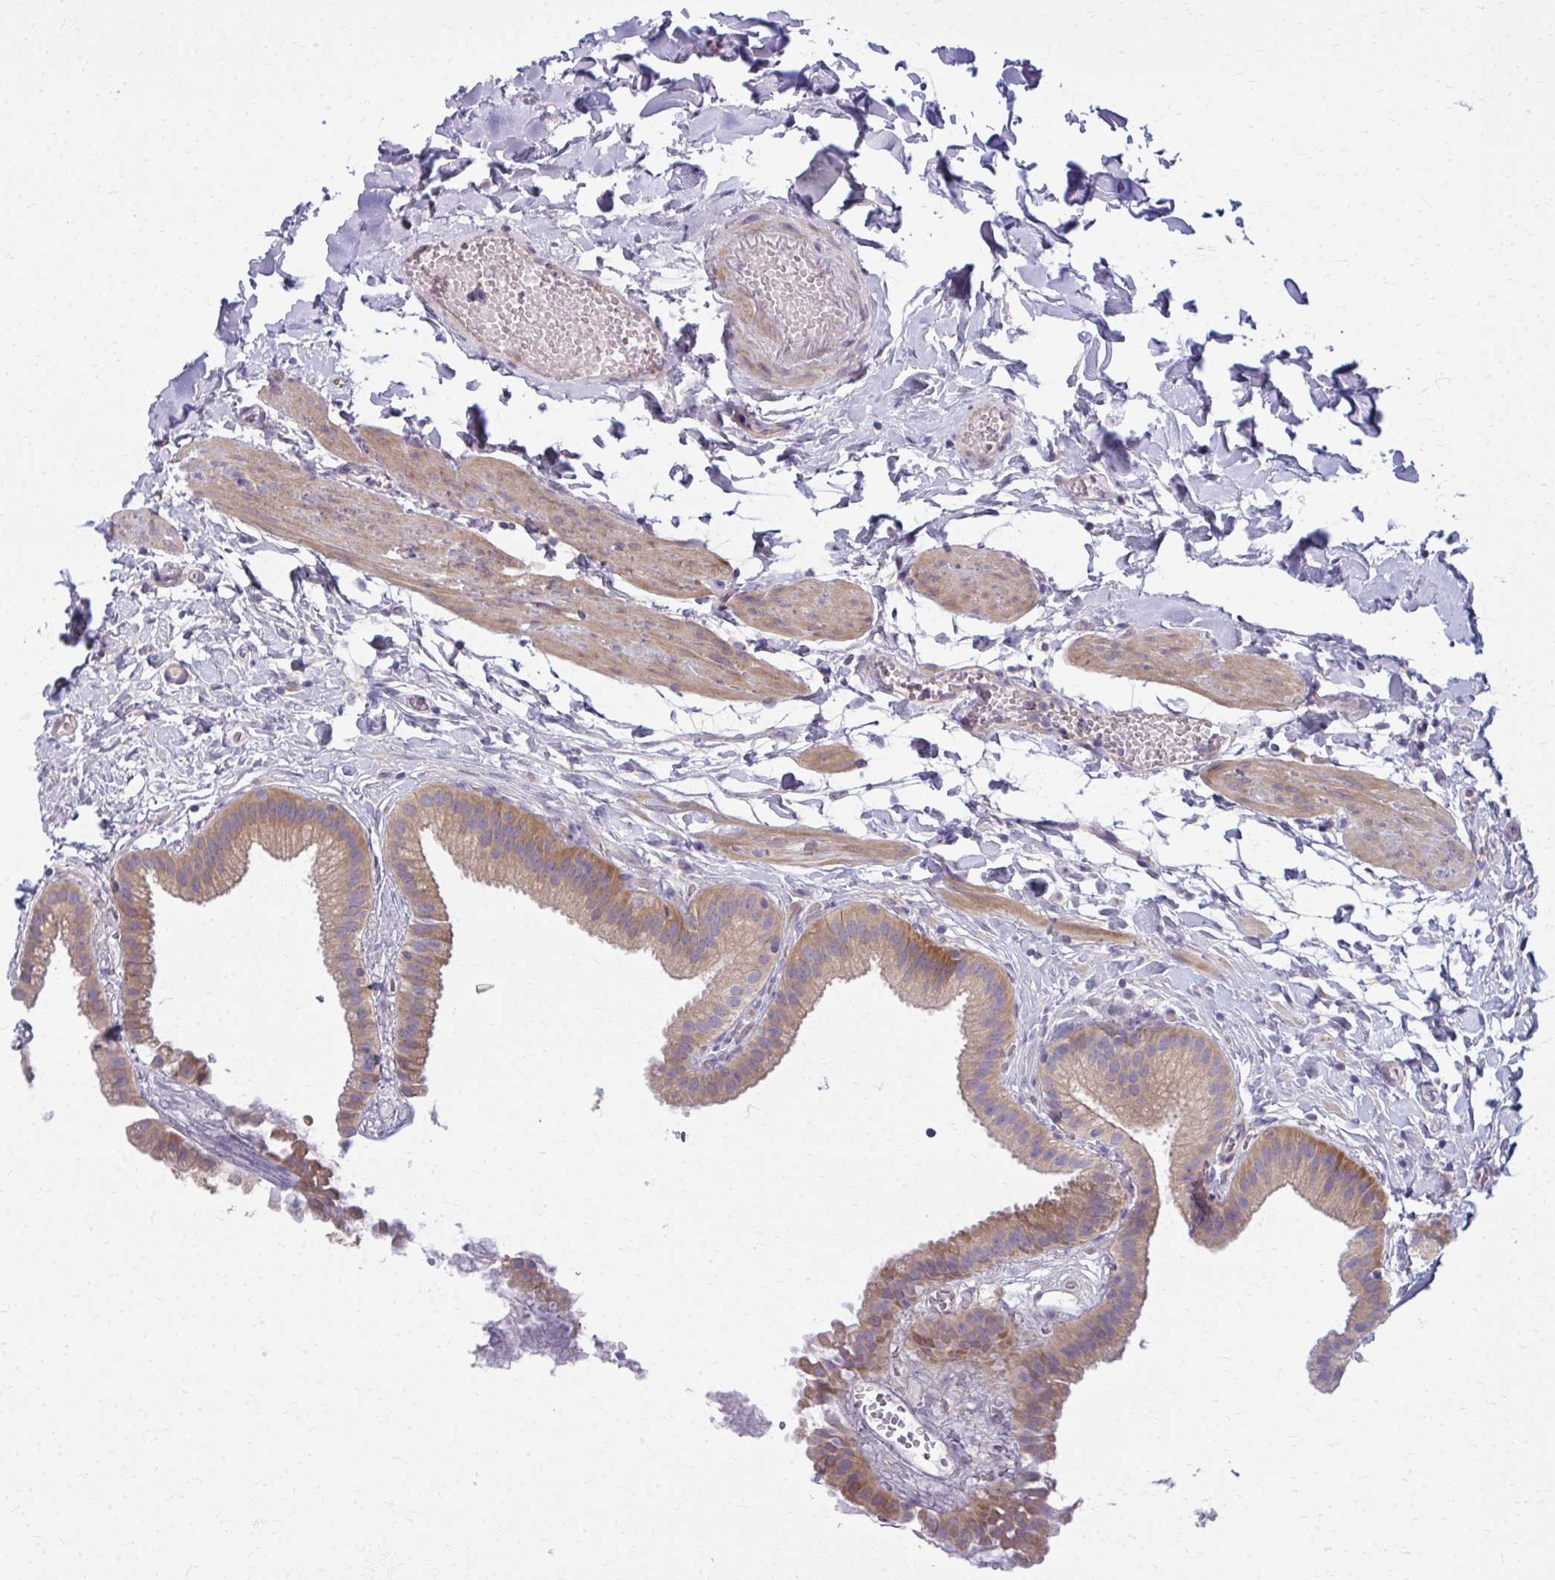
{"staining": {"intensity": "moderate", "quantity": ">75%", "location": "cytoplasmic/membranous"}, "tissue": "gallbladder", "cell_type": "Glandular cells", "image_type": "normal", "snomed": [{"axis": "morphology", "description": "Normal tissue, NOS"}, {"axis": "topography", "description": "Gallbladder"}], "caption": "High-power microscopy captured an IHC photomicrograph of normal gallbladder, revealing moderate cytoplasmic/membranous staining in approximately >75% of glandular cells.", "gene": "CEMP1", "patient": {"sex": "female", "age": 63}}